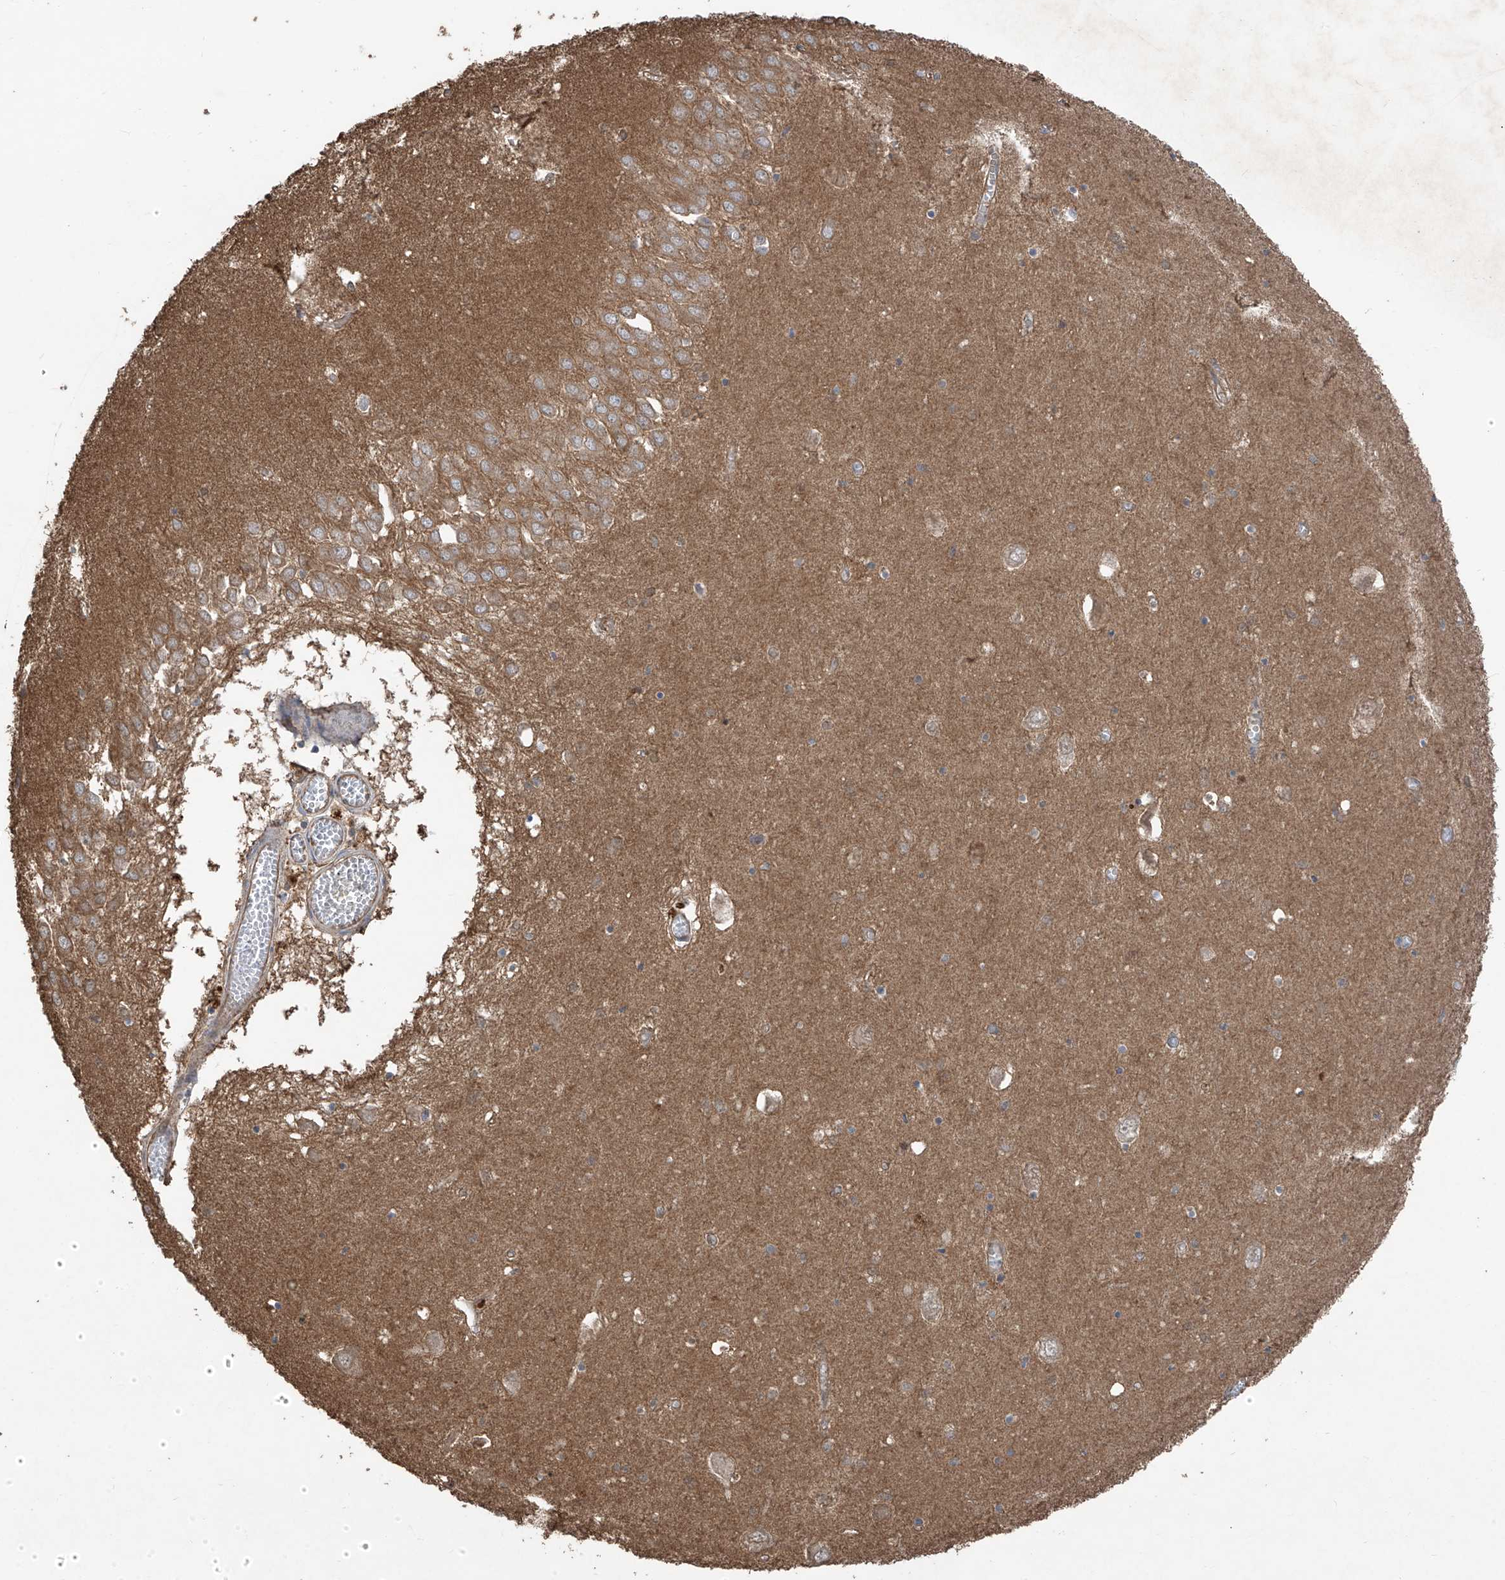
{"staining": {"intensity": "negative", "quantity": "none", "location": "none"}, "tissue": "hippocampus", "cell_type": "Glial cells", "image_type": "normal", "snomed": [{"axis": "morphology", "description": "Normal tissue, NOS"}, {"axis": "topography", "description": "Hippocampus"}], "caption": "Immunohistochemistry (IHC) micrograph of normal human hippocampus stained for a protein (brown), which shows no staining in glial cells. (Immunohistochemistry, brightfield microscopy, high magnification).", "gene": "AGBL5", "patient": {"sex": "male", "age": 70}}